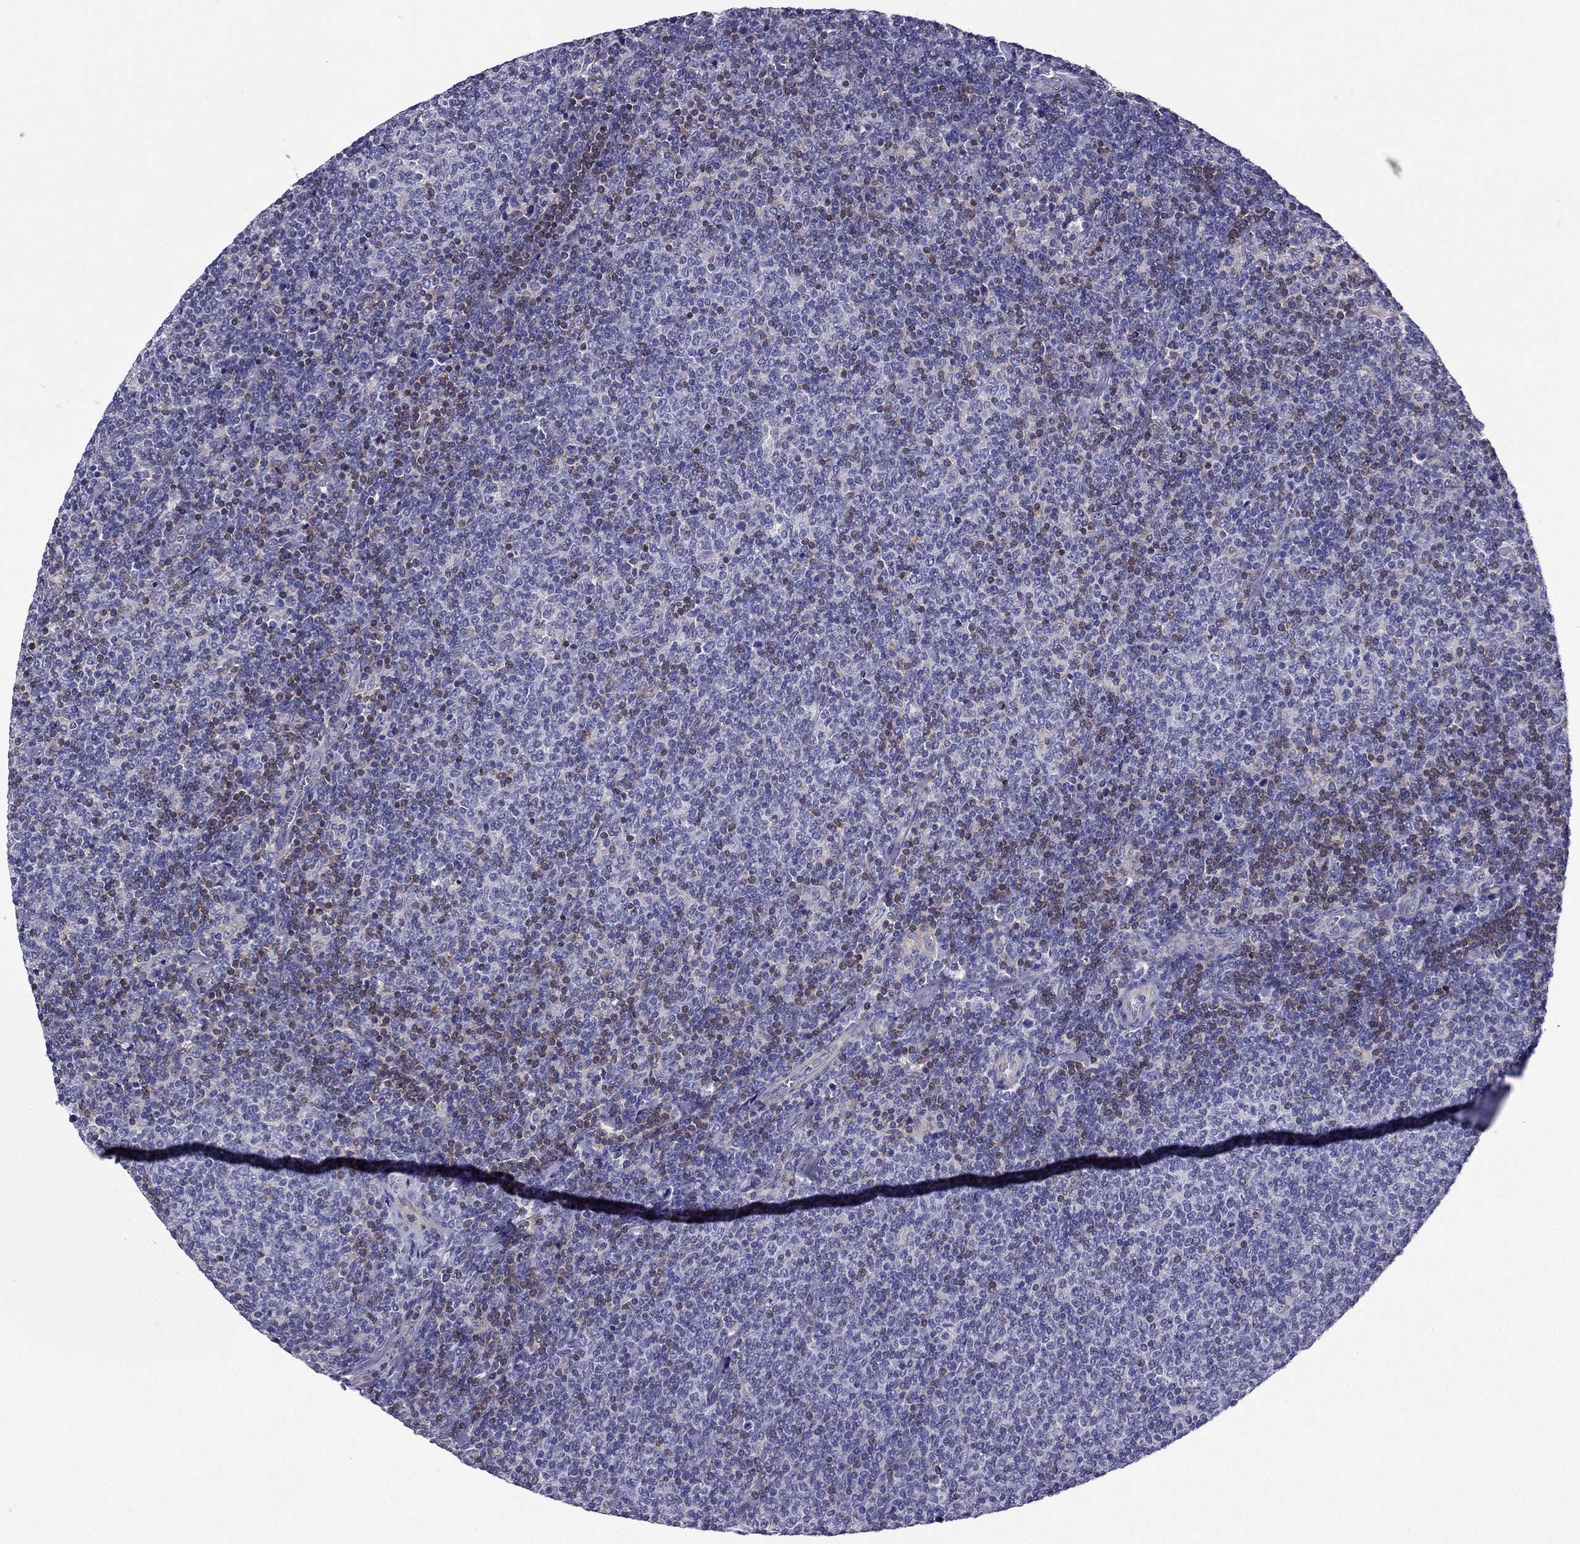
{"staining": {"intensity": "negative", "quantity": "none", "location": "none"}, "tissue": "lymphoma", "cell_type": "Tumor cells", "image_type": "cancer", "snomed": [{"axis": "morphology", "description": "Malignant lymphoma, non-Hodgkin's type, Low grade"}, {"axis": "topography", "description": "Lymph node"}], "caption": "High magnification brightfield microscopy of low-grade malignant lymphoma, non-Hodgkin's type stained with DAB (3,3'-diaminobenzidine) (brown) and counterstained with hematoxylin (blue): tumor cells show no significant staining.", "gene": "AAK1", "patient": {"sex": "male", "age": 52}}